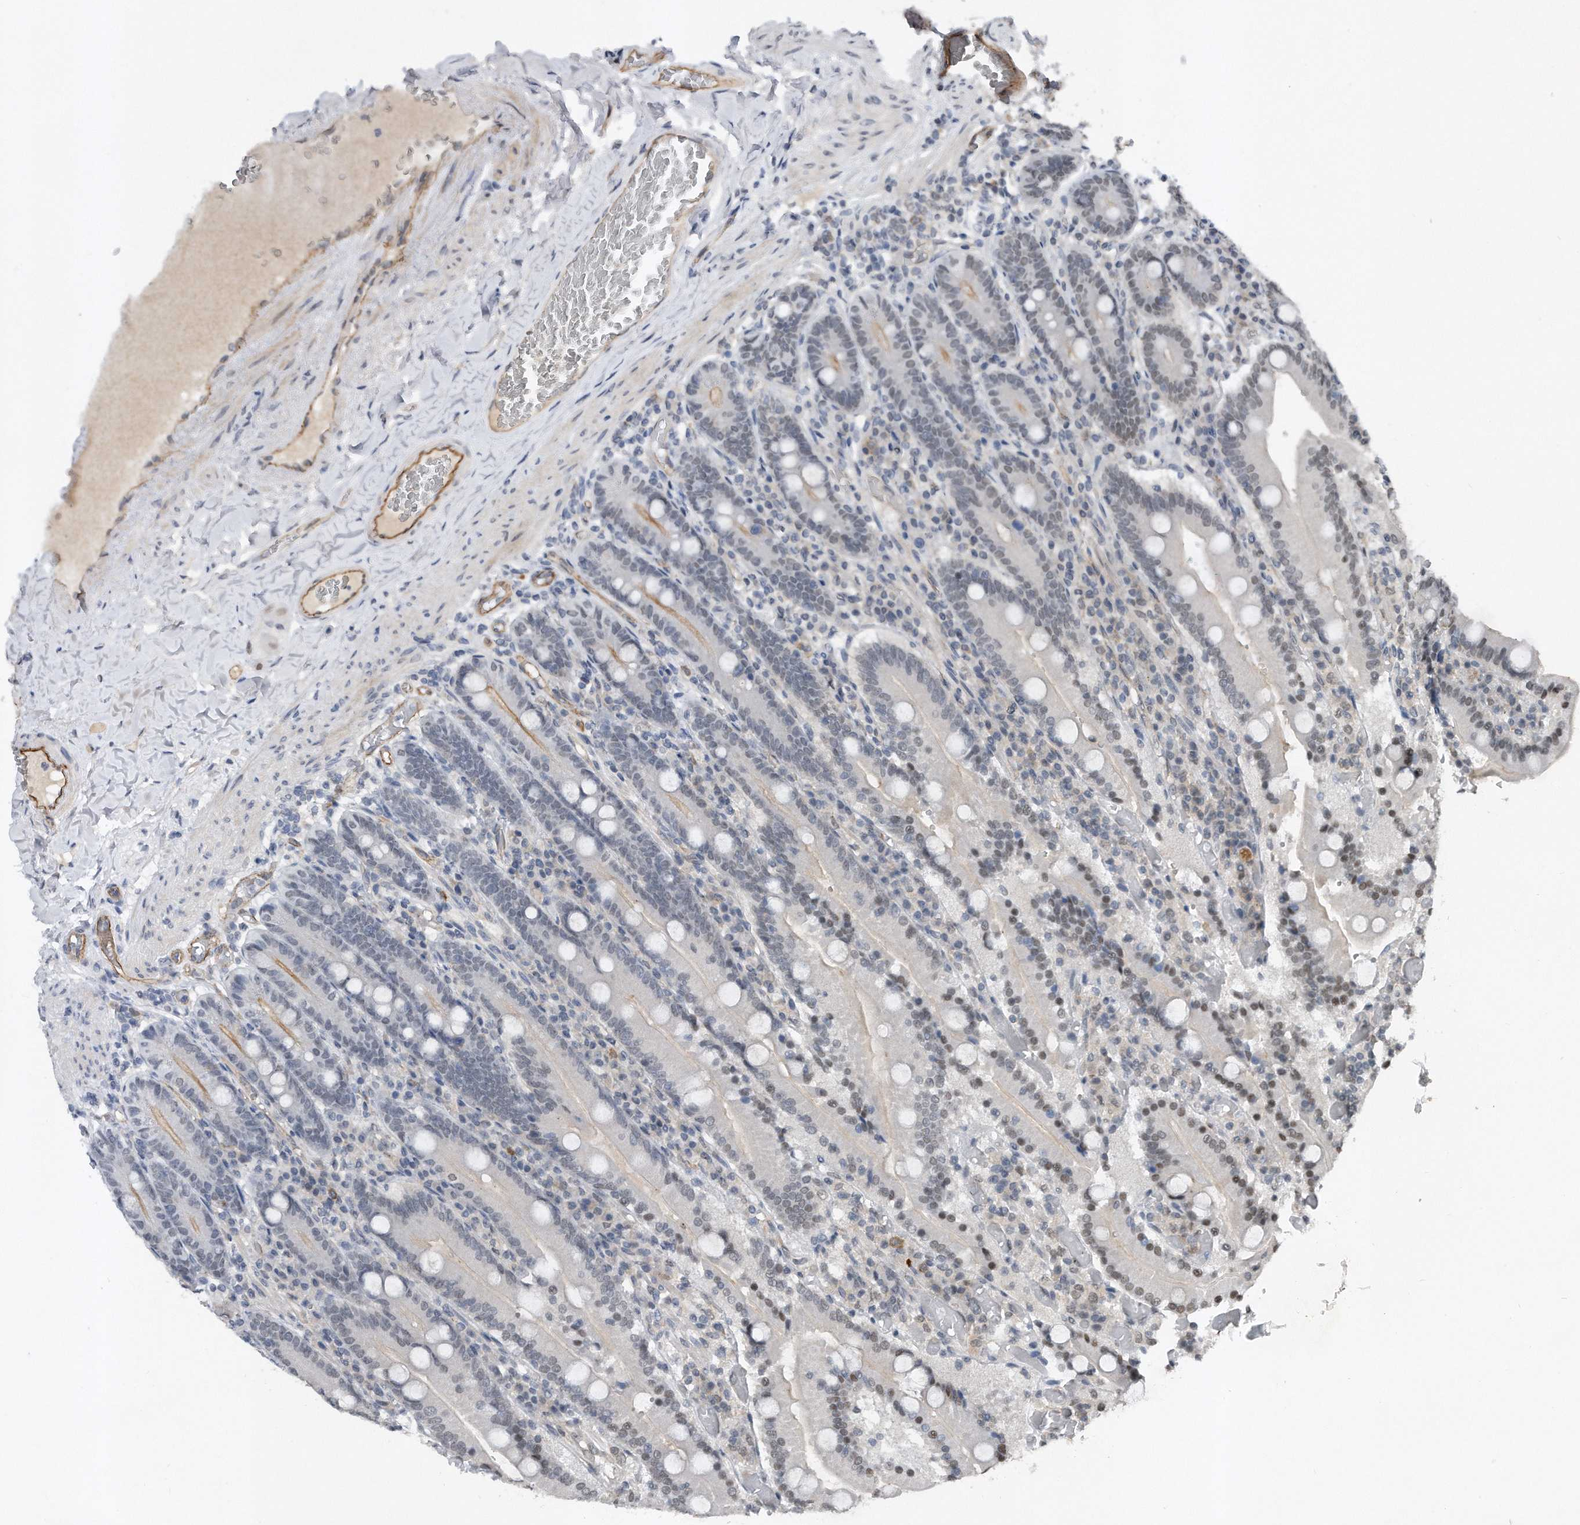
{"staining": {"intensity": "weak", "quantity": "<25%", "location": "nuclear"}, "tissue": "duodenum", "cell_type": "Glandular cells", "image_type": "normal", "snomed": [{"axis": "morphology", "description": "Normal tissue, NOS"}, {"axis": "topography", "description": "Duodenum"}], "caption": "Immunohistochemical staining of benign human duodenum exhibits no significant staining in glandular cells.", "gene": "TP53INP1", "patient": {"sex": "female", "age": 62}}